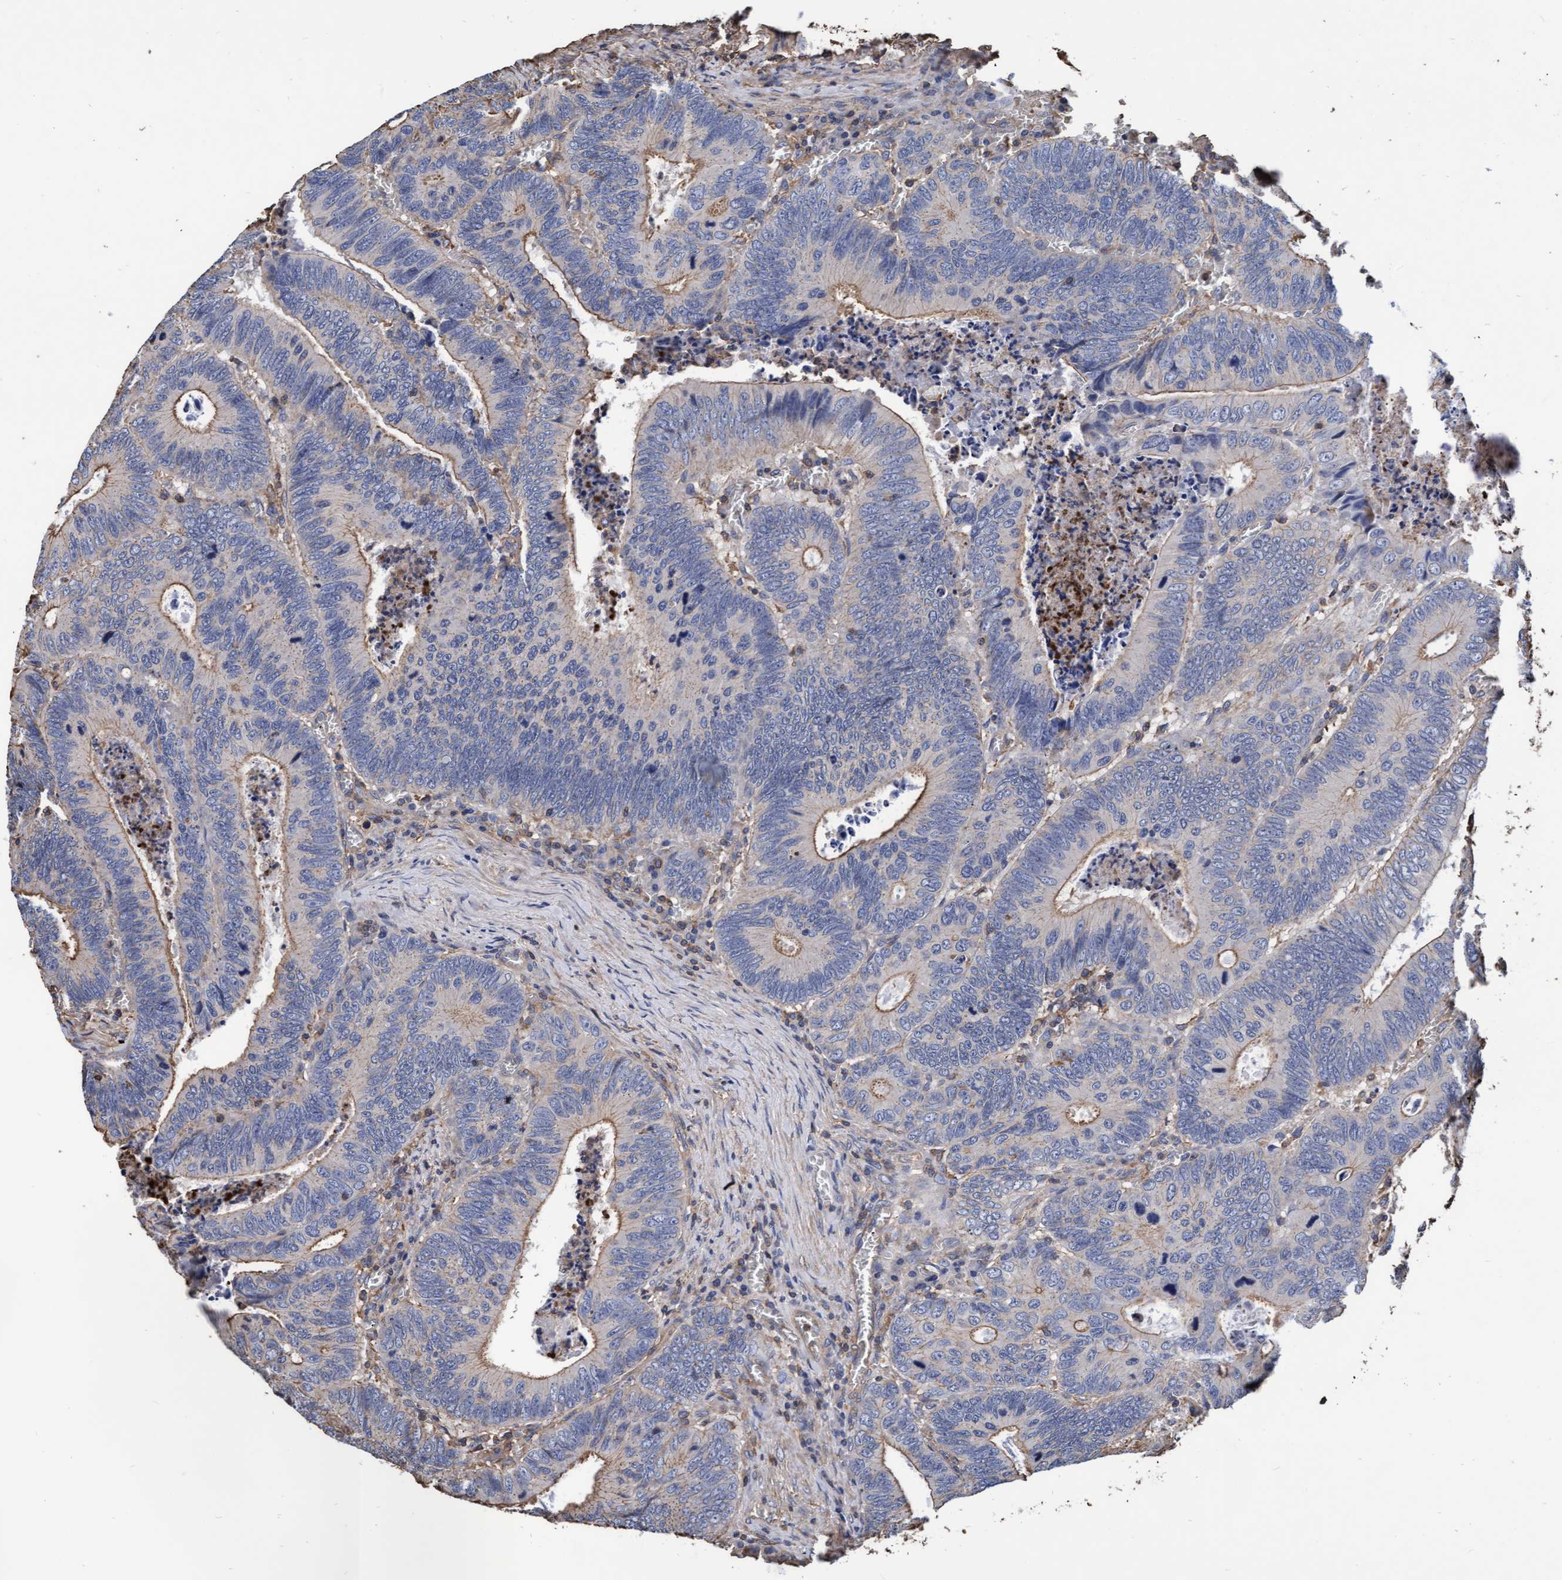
{"staining": {"intensity": "moderate", "quantity": "25%-75%", "location": "cytoplasmic/membranous"}, "tissue": "colorectal cancer", "cell_type": "Tumor cells", "image_type": "cancer", "snomed": [{"axis": "morphology", "description": "Inflammation, NOS"}, {"axis": "morphology", "description": "Adenocarcinoma, NOS"}, {"axis": "topography", "description": "Colon"}], "caption": "Colorectal cancer was stained to show a protein in brown. There is medium levels of moderate cytoplasmic/membranous expression in approximately 25%-75% of tumor cells. Immunohistochemistry (ihc) stains the protein in brown and the nuclei are stained blue.", "gene": "GRHPR", "patient": {"sex": "male", "age": 72}}